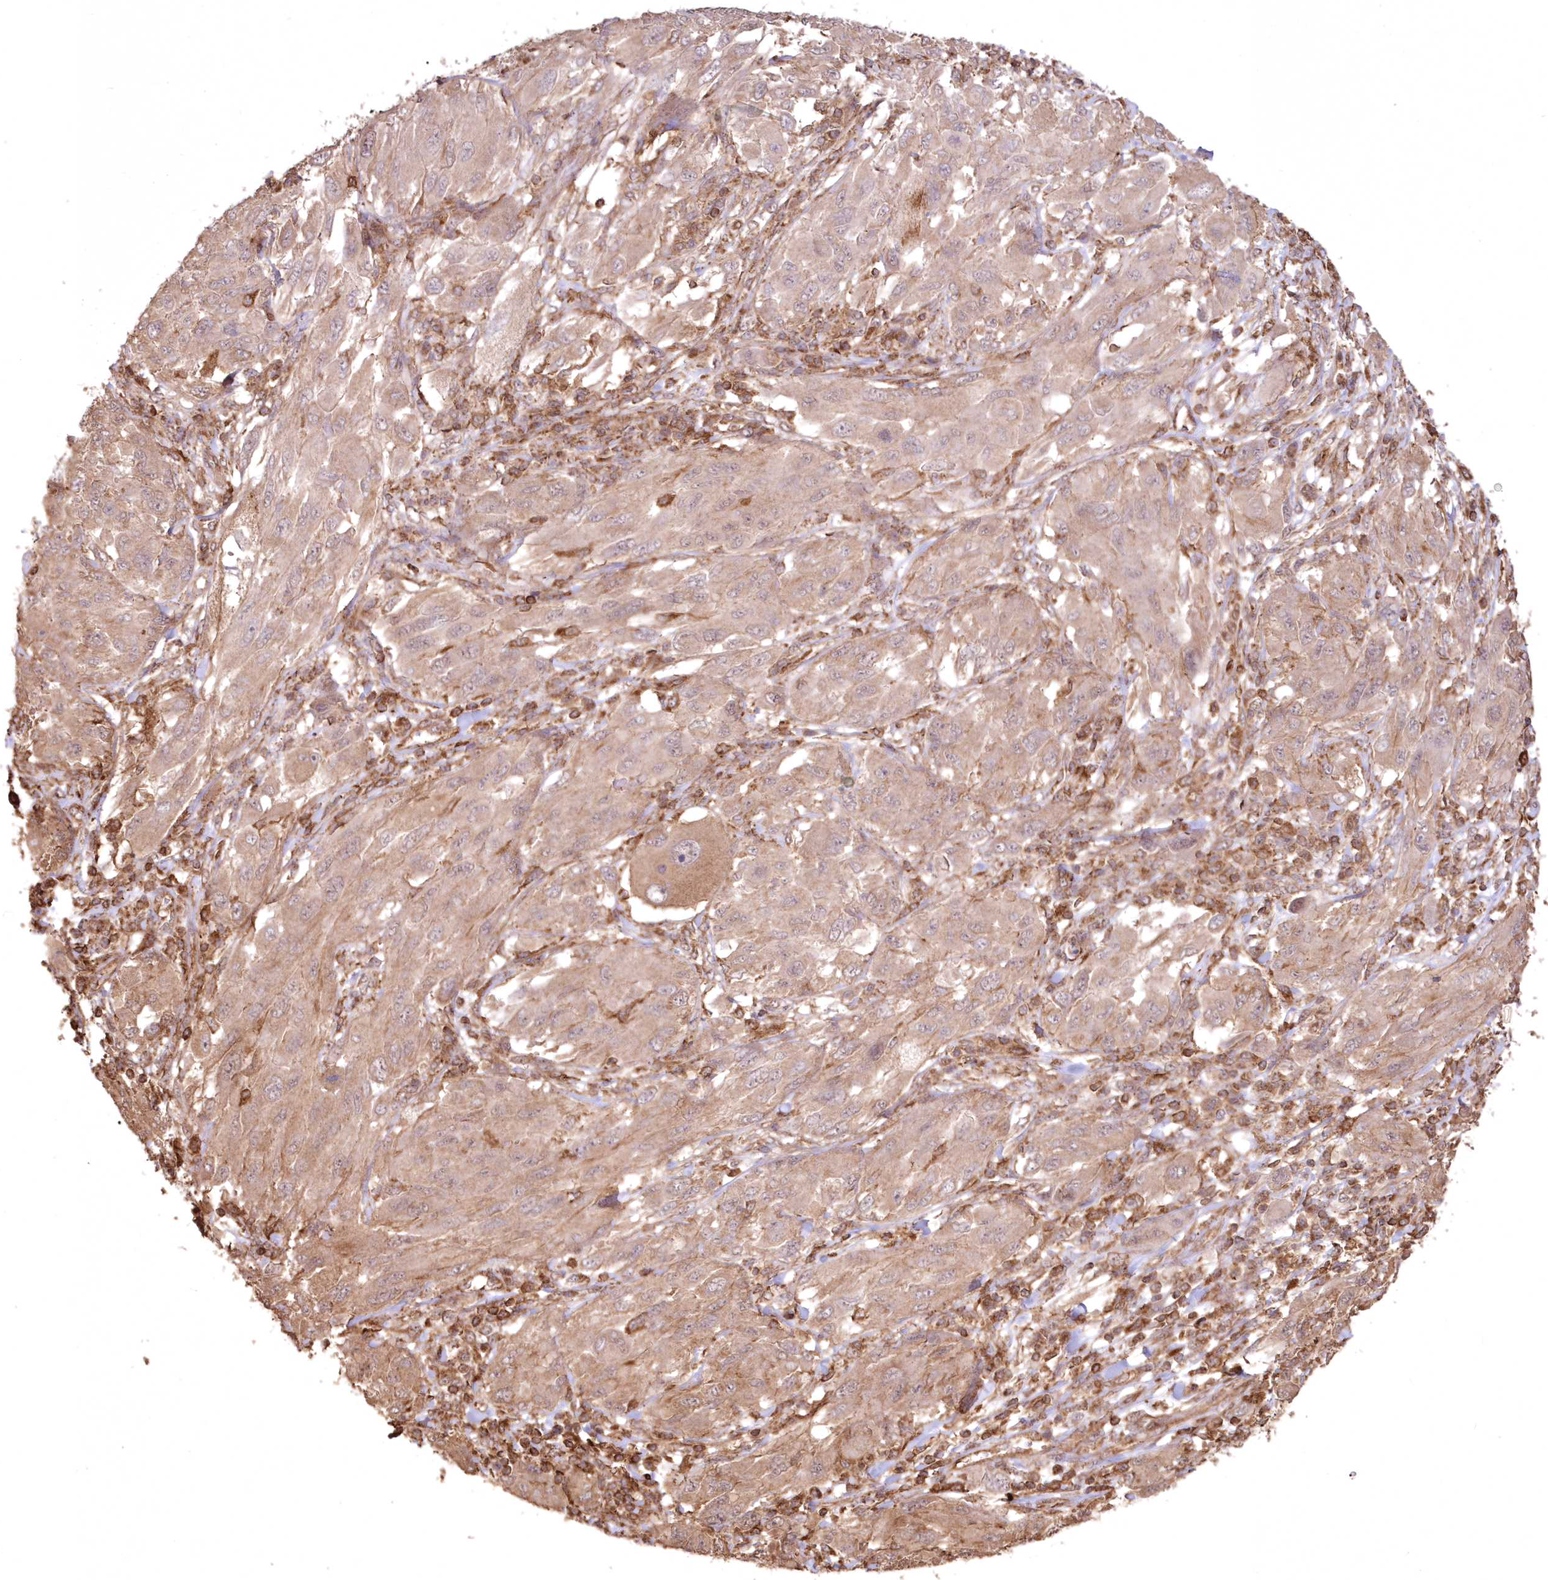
{"staining": {"intensity": "weak", "quantity": ">75%", "location": "cytoplasmic/membranous"}, "tissue": "melanoma", "cell_type": "Tumor cells", "image_type": "cancer", "snomed": [{"axis": "morphology", "description": "Malignant melanoma, NOS"}, {"axis": "topography", "description": "Skin"}], "caption": "Protein staining exhibits weak cytoplasmic/membranous staining in approximately >75% of tumor cells in malignant melanoma. The protein of interest is stained brown, and the nuclei are stained in blue (DAB (3,3'-diaminobenzidine) IHC with brightfield microscopy, high magnification).", "gene": "TMEM139", "patient": {"sex": "female", "age": 91}}